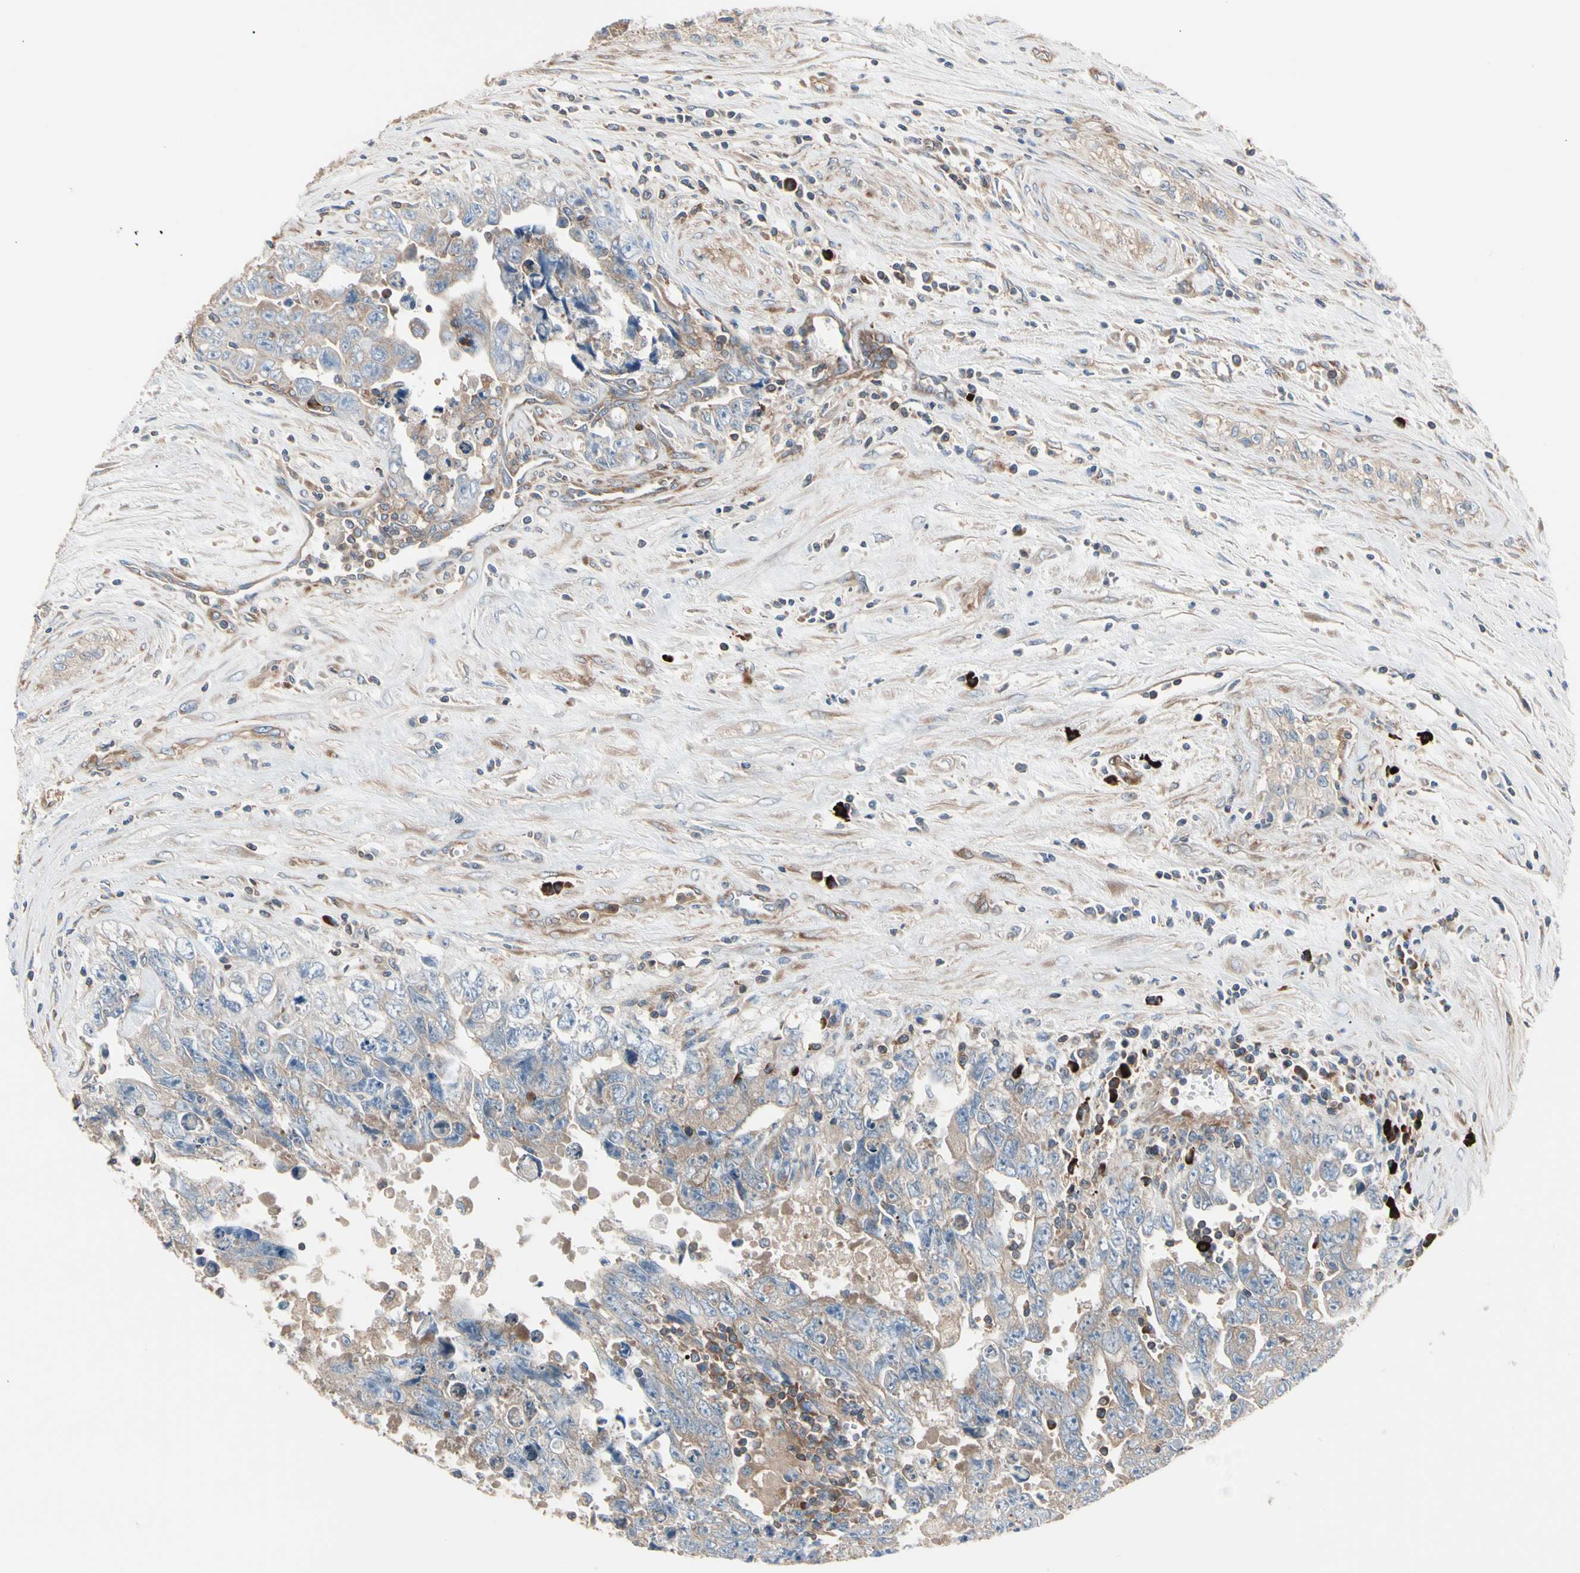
{"staining": {"intensity": "weak", "quantity": "25%-75%", "location": "cytoplasmic/membranous"}, "tissue": "testis cancer", "cell_type": "Tumor cells", "image_type": "cancer", "snomed": [{"axis": "morphology", "description": "Carcinoma, Embryonal, NOS"}, {"axis": "topography", "description": "Testis"}], "caption": "Immunohistochemical staining of embryonal carcinoma (testis) reveals weak cytoplasmic/membranous protein positivity in about 25%-75% of tumor cells.", "gene": "ROCK1", "patient": {"sex": "male", "age": 28}}